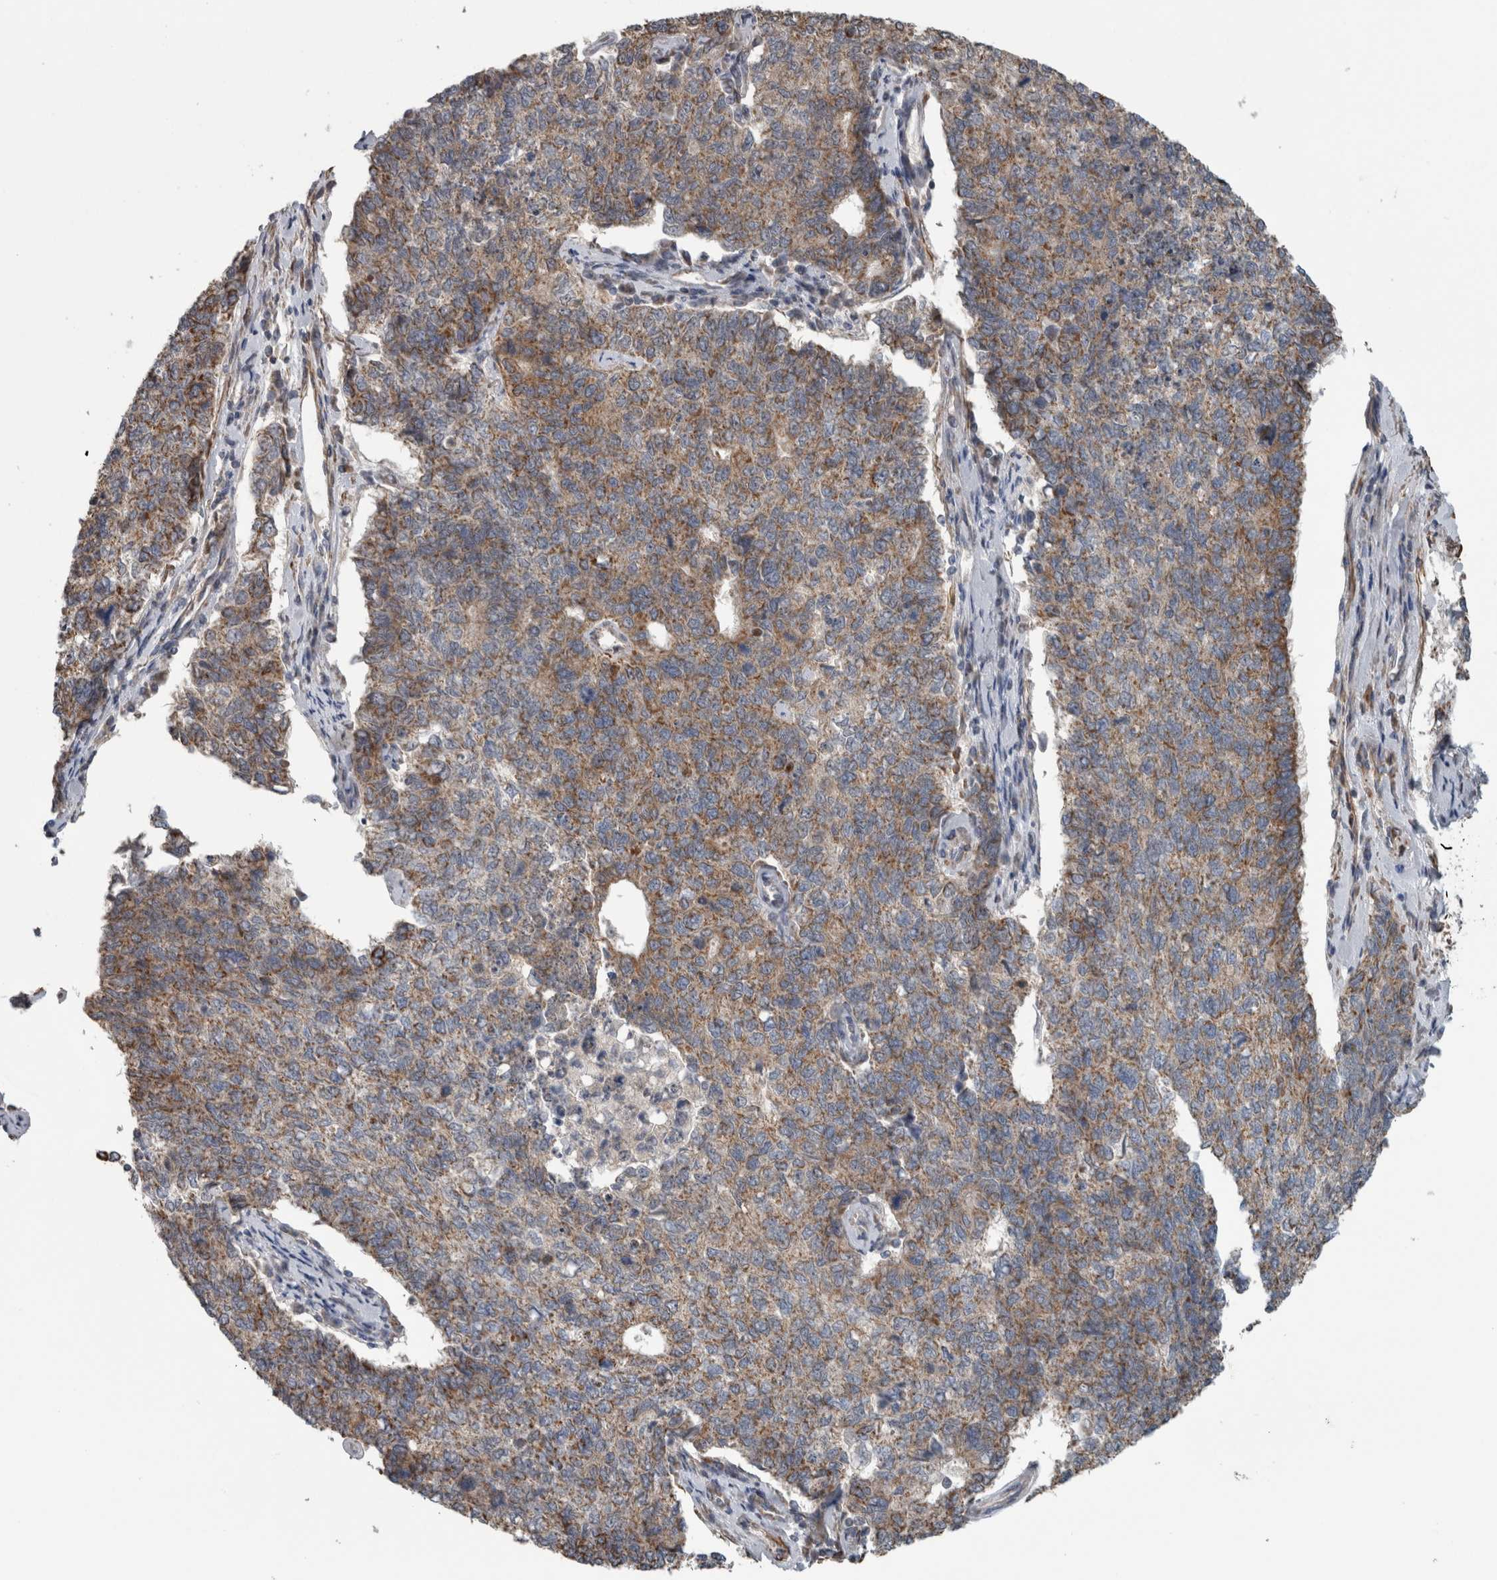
{"staining": {"intensity": "moderate", "quantity": ">75%", "location": "cytoplasmic/membranous"}, "tissue": "cervical cancer", "cell_type": "Tumor cells", "image_type": "cancer", "snomed": [{"axis": "morphology", "description": "Squamous cell carcinoma, NOS"}, {"axis": "topography", "description": "Cervix"}], "caption": "Immunohistochemical staining of cervical squamous cell carcinoma exhibits medium levels of moderate cytoplasmic/membranous protein expression in approximately >75% of tumor cells.", "gene": "ARMC1", "patient": {"sex": "female", "age": 63}}